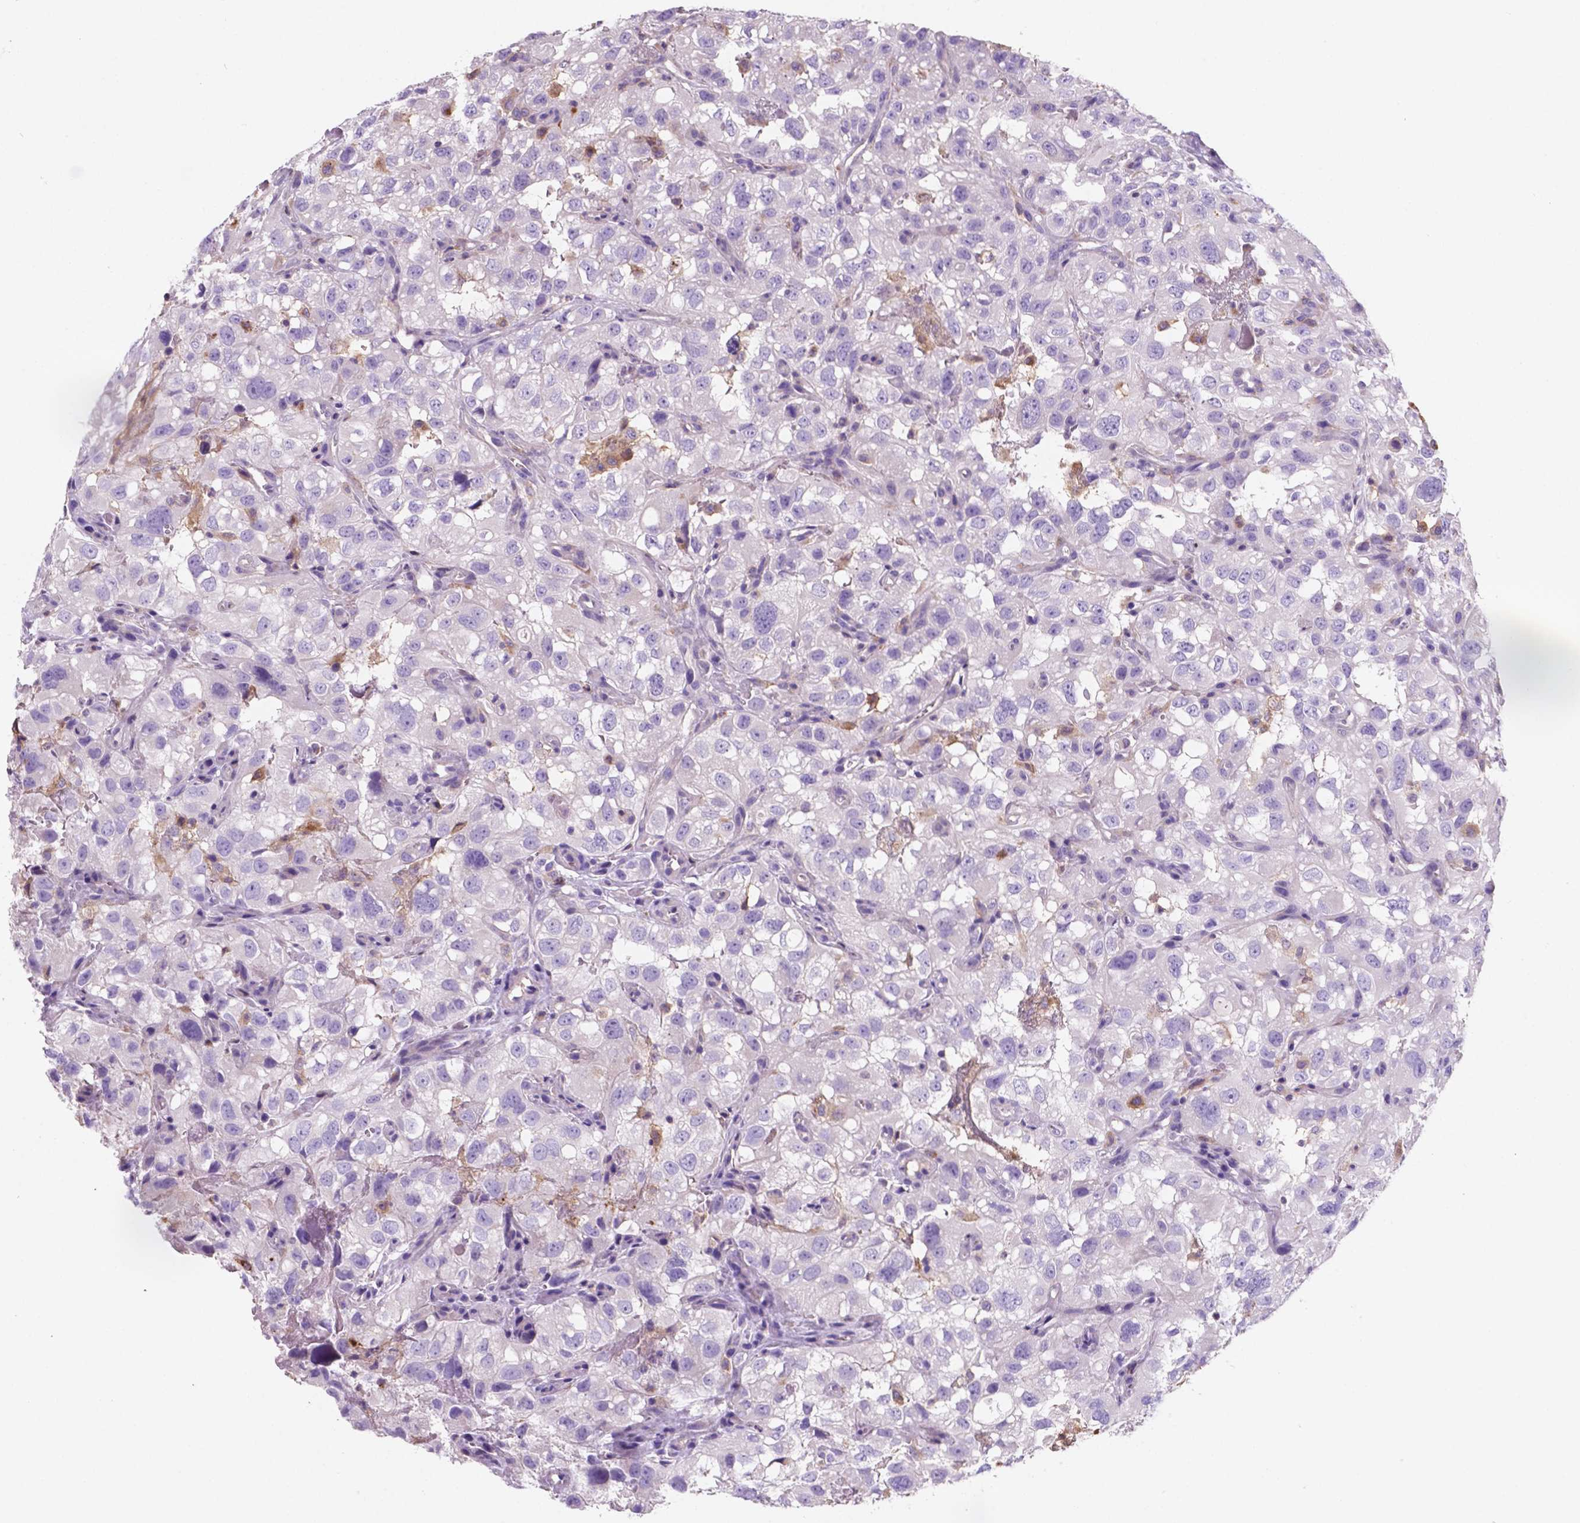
{"staining": {"intensity": "negative", "quantity": "none", "location": "none"}, "tissue": "renal cancer", "cell_type": "Tumor cells", "image_type": "cancer", "snomed": [{"axis": "morphology", "description": "Adenocarcinoma, NOS"}, {"axis": "topography", "description": "Kidney"}], "caption": "Immunohistochemistry (IHC) photomicrograph of human adenocarcinoma (renal) stained for a protein (brown), which exhibits no staining in tumor cells.", "gene": "MKRN2OS", "patient": {"sex": "male", "age": 64}}